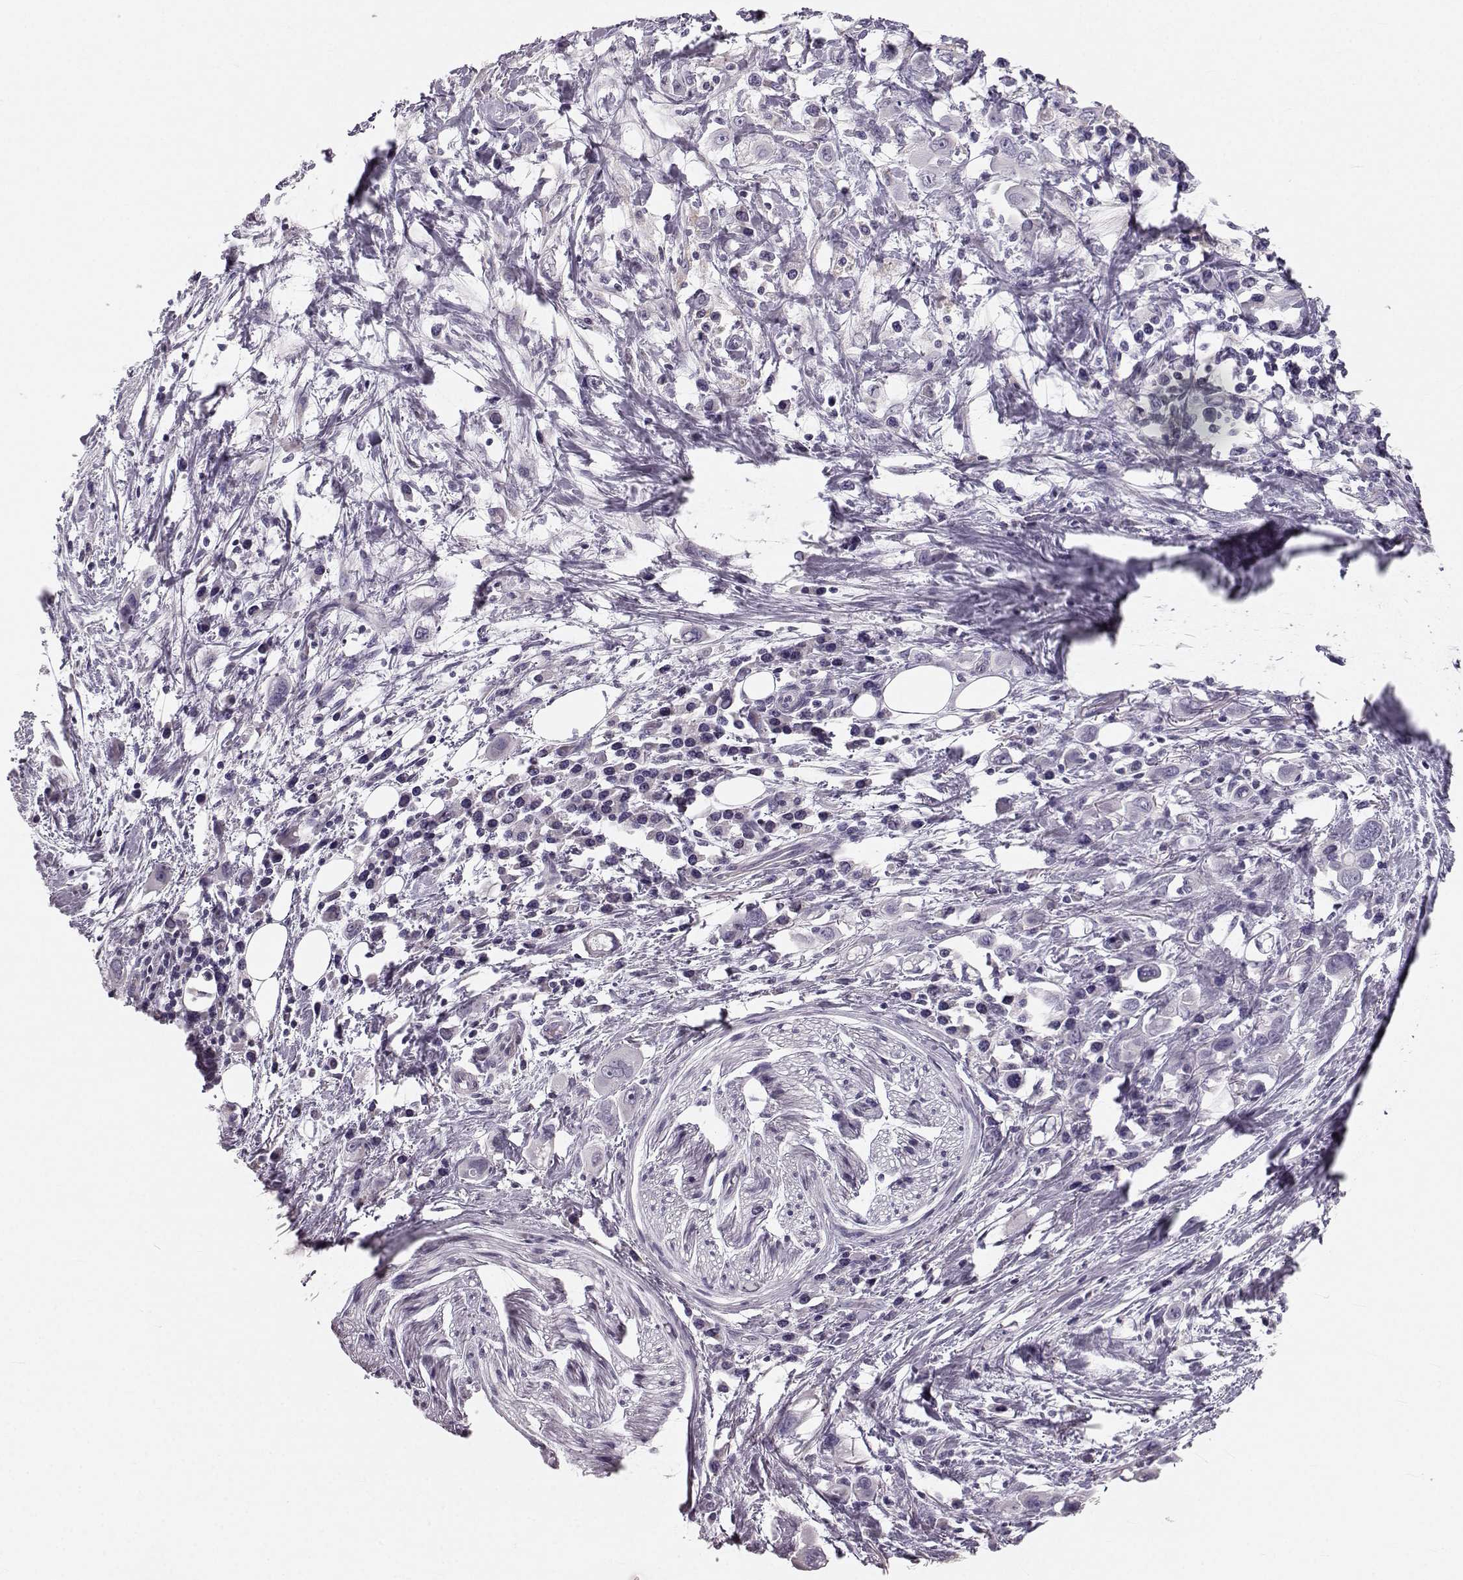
{"staining": {"intensity": "negative", "quantity": "none", "location": "none"}, "tissue": "stomach cancer", "cell_type": "Tumor cells", "image_type": "cancer", "snomed": [{"axis": "morphology", "description": "Adenocarcinoma, NOS"}, {"axis": "topography", "description": "Stomach, upper"}], "caption": "Immunohistochemistry micrograph of stomach cancer (adenocarcinoma) stained for a protein (brown), which exhibits no positivity in tumor cells. (Stains: DAB (3,3'-diaminobenzidine) immunohistochemistry with hematoxylin counter stain, Microscopy: brightfield microscopy at high magnification).", "gene": "OIP5", "patient": {"sex": "male", "age": 75}}